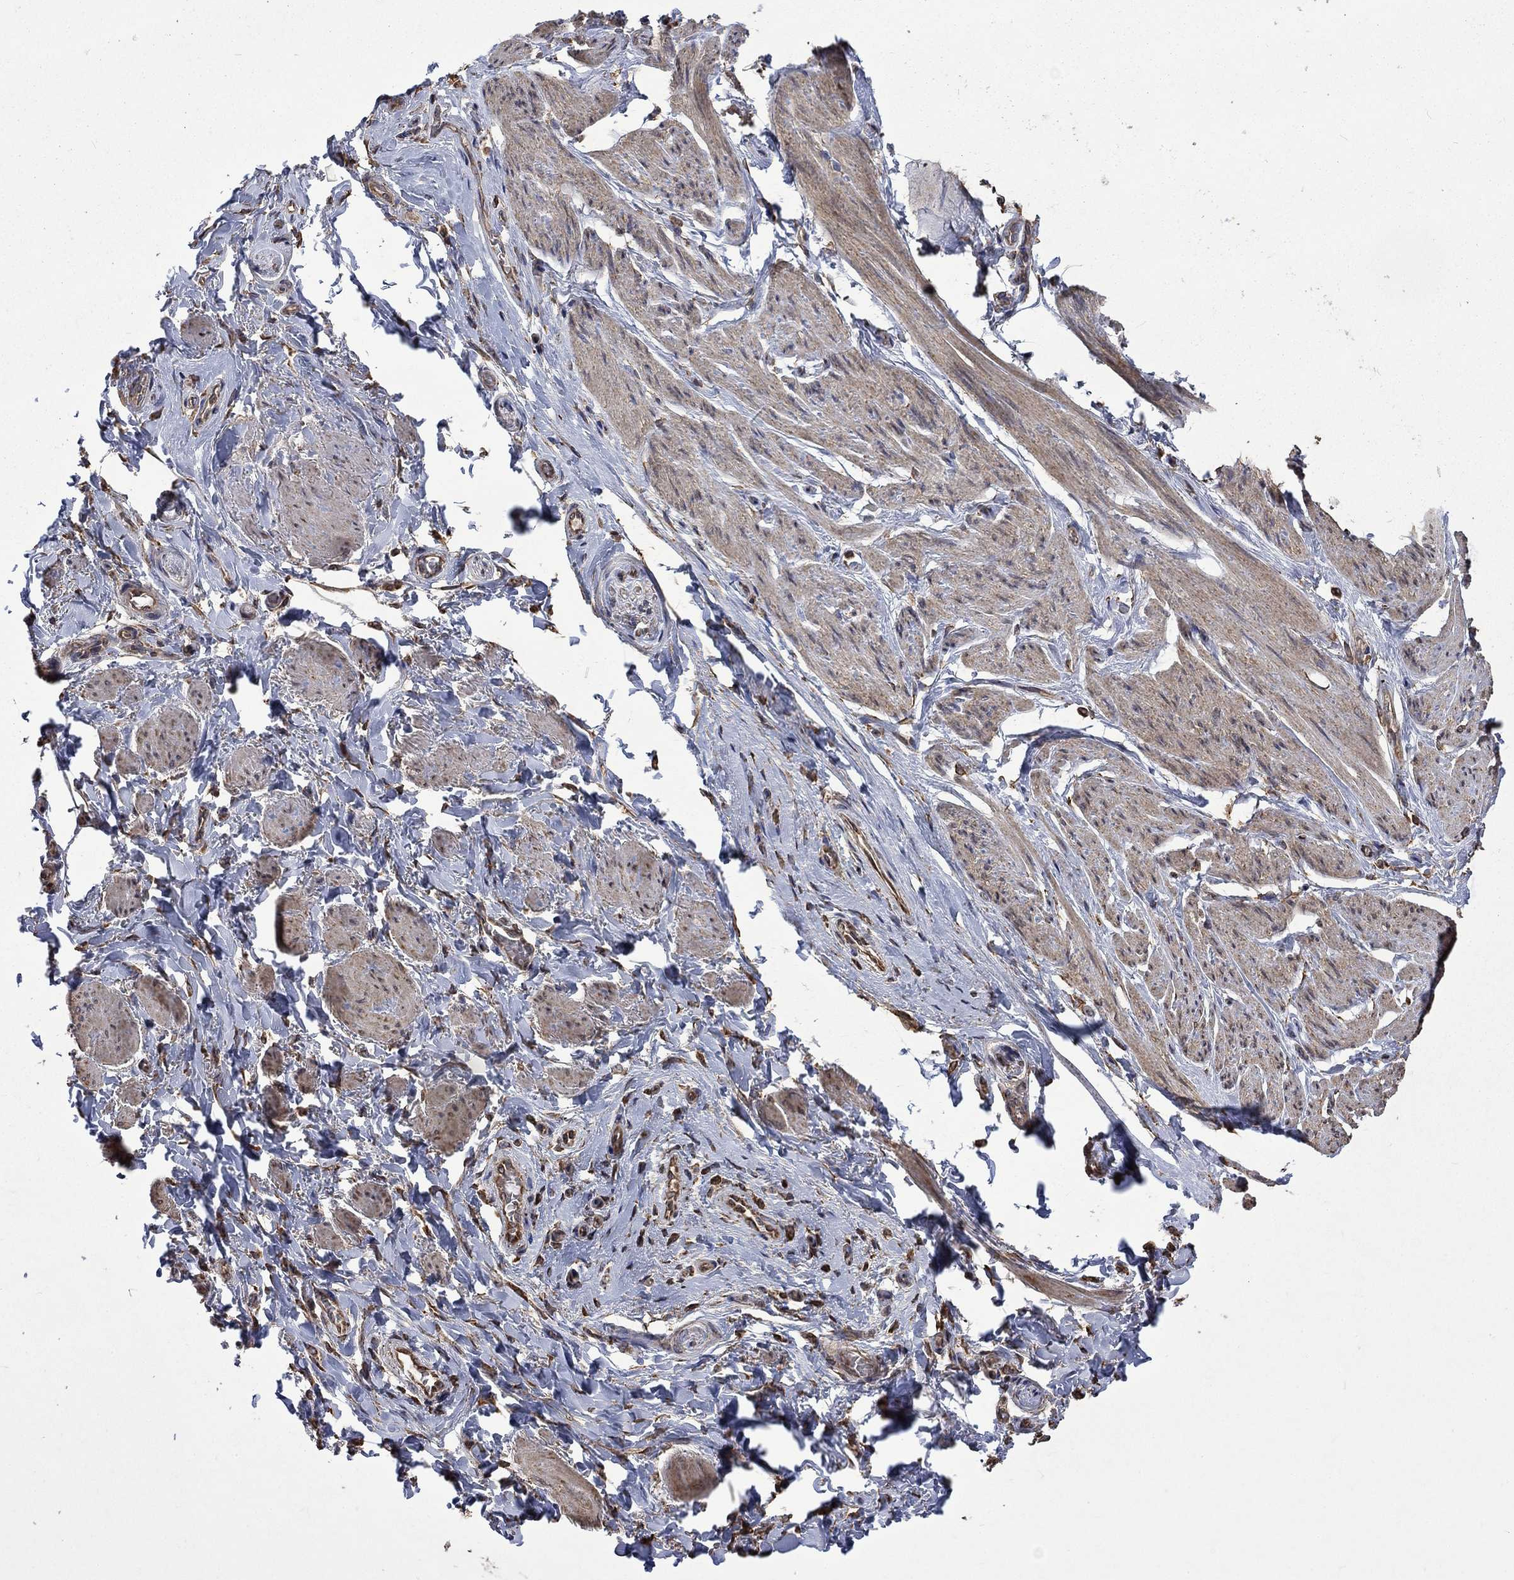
{"staining": {"intensity": "negative", "quantity": "none", "location": "none"}, "tissue": "soft tissue", "cell_type": "Fibroblasts", "image_type": "normal", "snomed": [{"axis": "morphology", "description": "Normal tissue, NOS"}, {"axis": "topography", "description": "Skeletal muscle"}, {"axis": "topography", "description": "Anal"}, {"axis": "topography", "description": "Peripheral nerve tissue"}], "caption": "High magnification brightfield microscopy of normal soft tissue stained with DAB (3,3'-diaminobenzidine) (brown) and counterstained with hematoxylin (blue): fibroblasts show no significant positivity. (Brightfield microscopy of DAB (3,3'-diaminobenzidine) immunohistochemistry (IHC) at high magnification).", "gene": "ESRRA", "patient": {"sex": "male", "age": 53}}